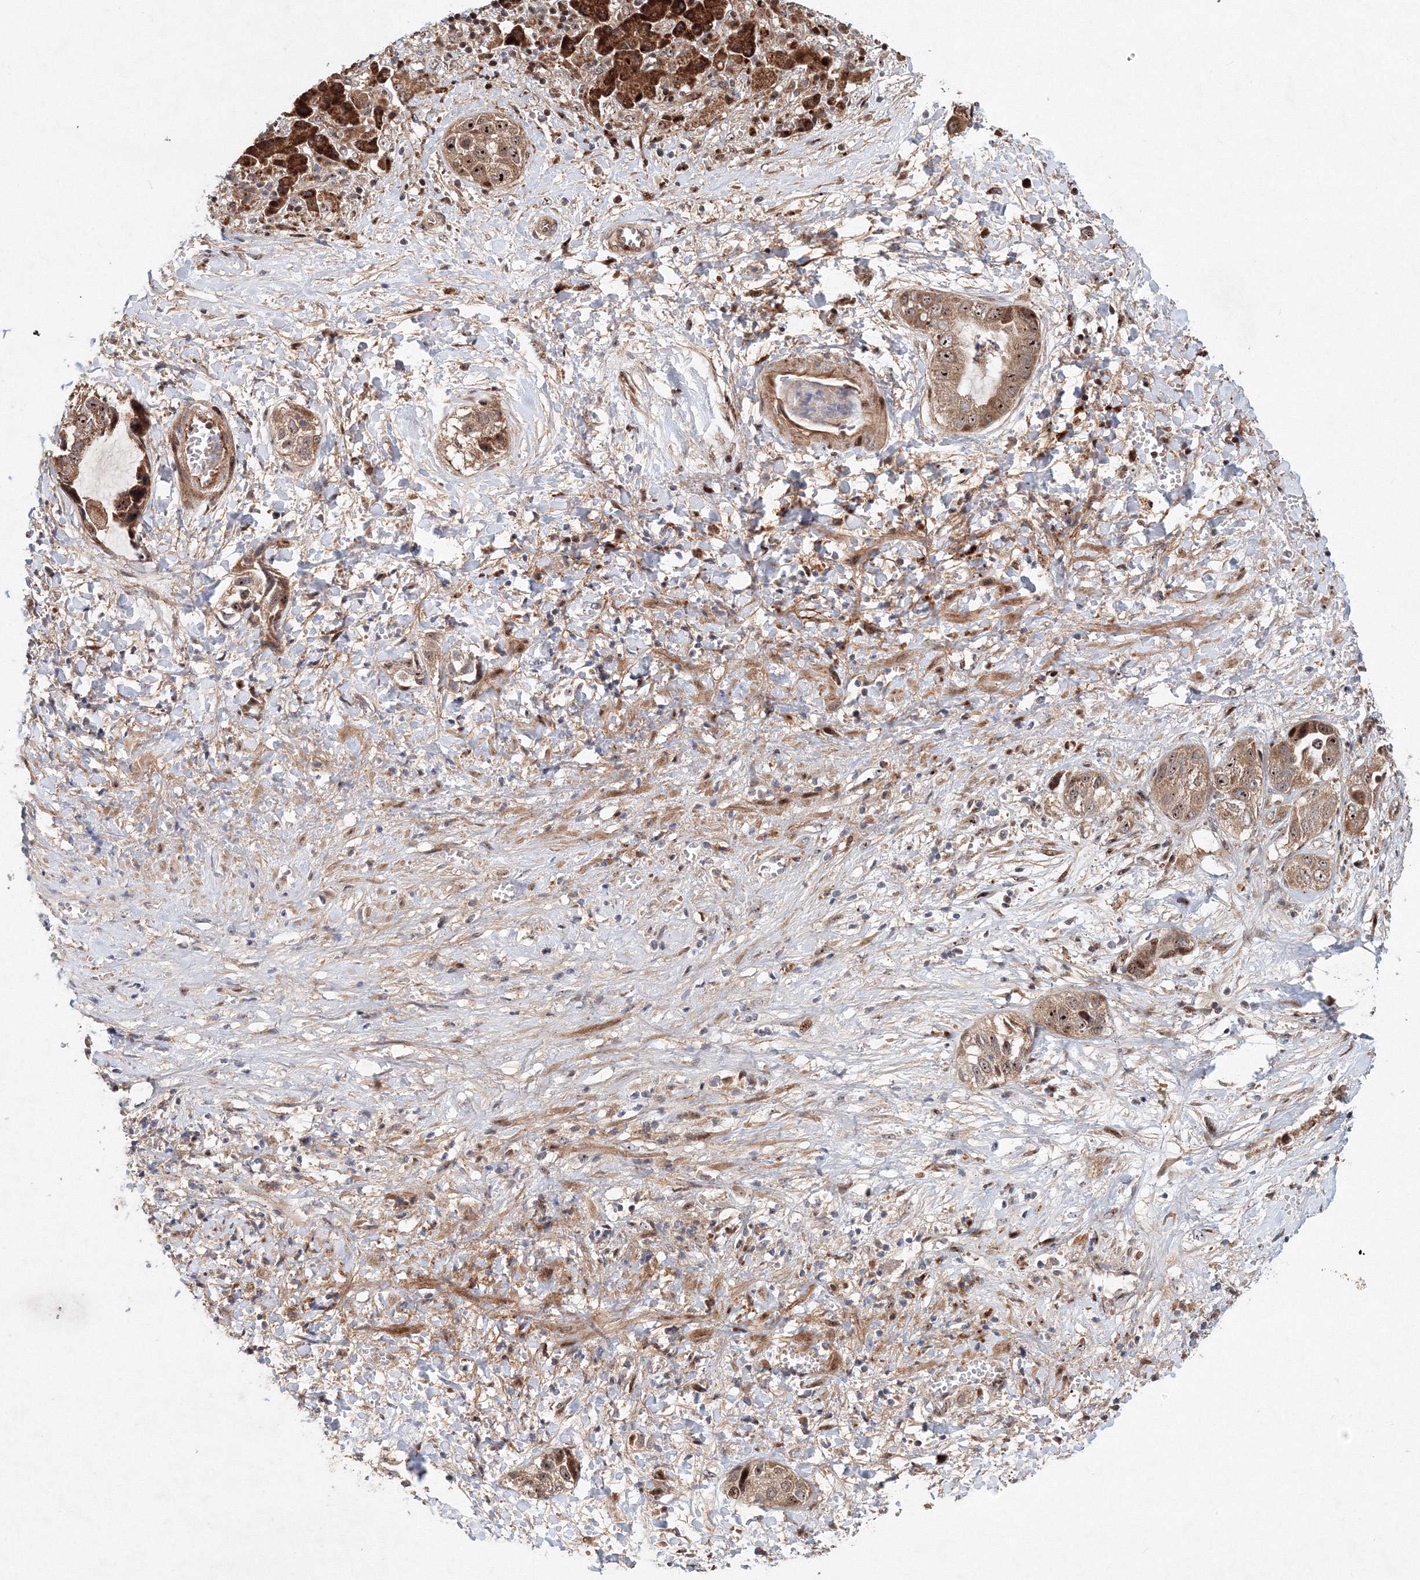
{"staining": {"intensity": "moderate", "quantity": ">75%", "location": "cytoplasmic/membranous,nuclear"}, "tissue": "liver cancer", "cell_type": "Tumor cells", "image_type": "cancer", "snomed": [{"axis": "morphology", "description": "Cholangiocarcinoma"}, {"axis": "topography", "description": "Liver"}], "caption": "Immunohistochemical staining of human liver cholangiocarcinoma reveals medium levels of moderate cytoplasmic/membranous and nuclear protein expression in about >75% of tumor cells. The staining is performed using DAB (3,3'-diaminobenzidine) brown chromogen to label protein expression. The nuclei are counter-stained blue using hematoxylin.", "gene": "ANKAR", "patient": {"sex": "female", "age": 52}}